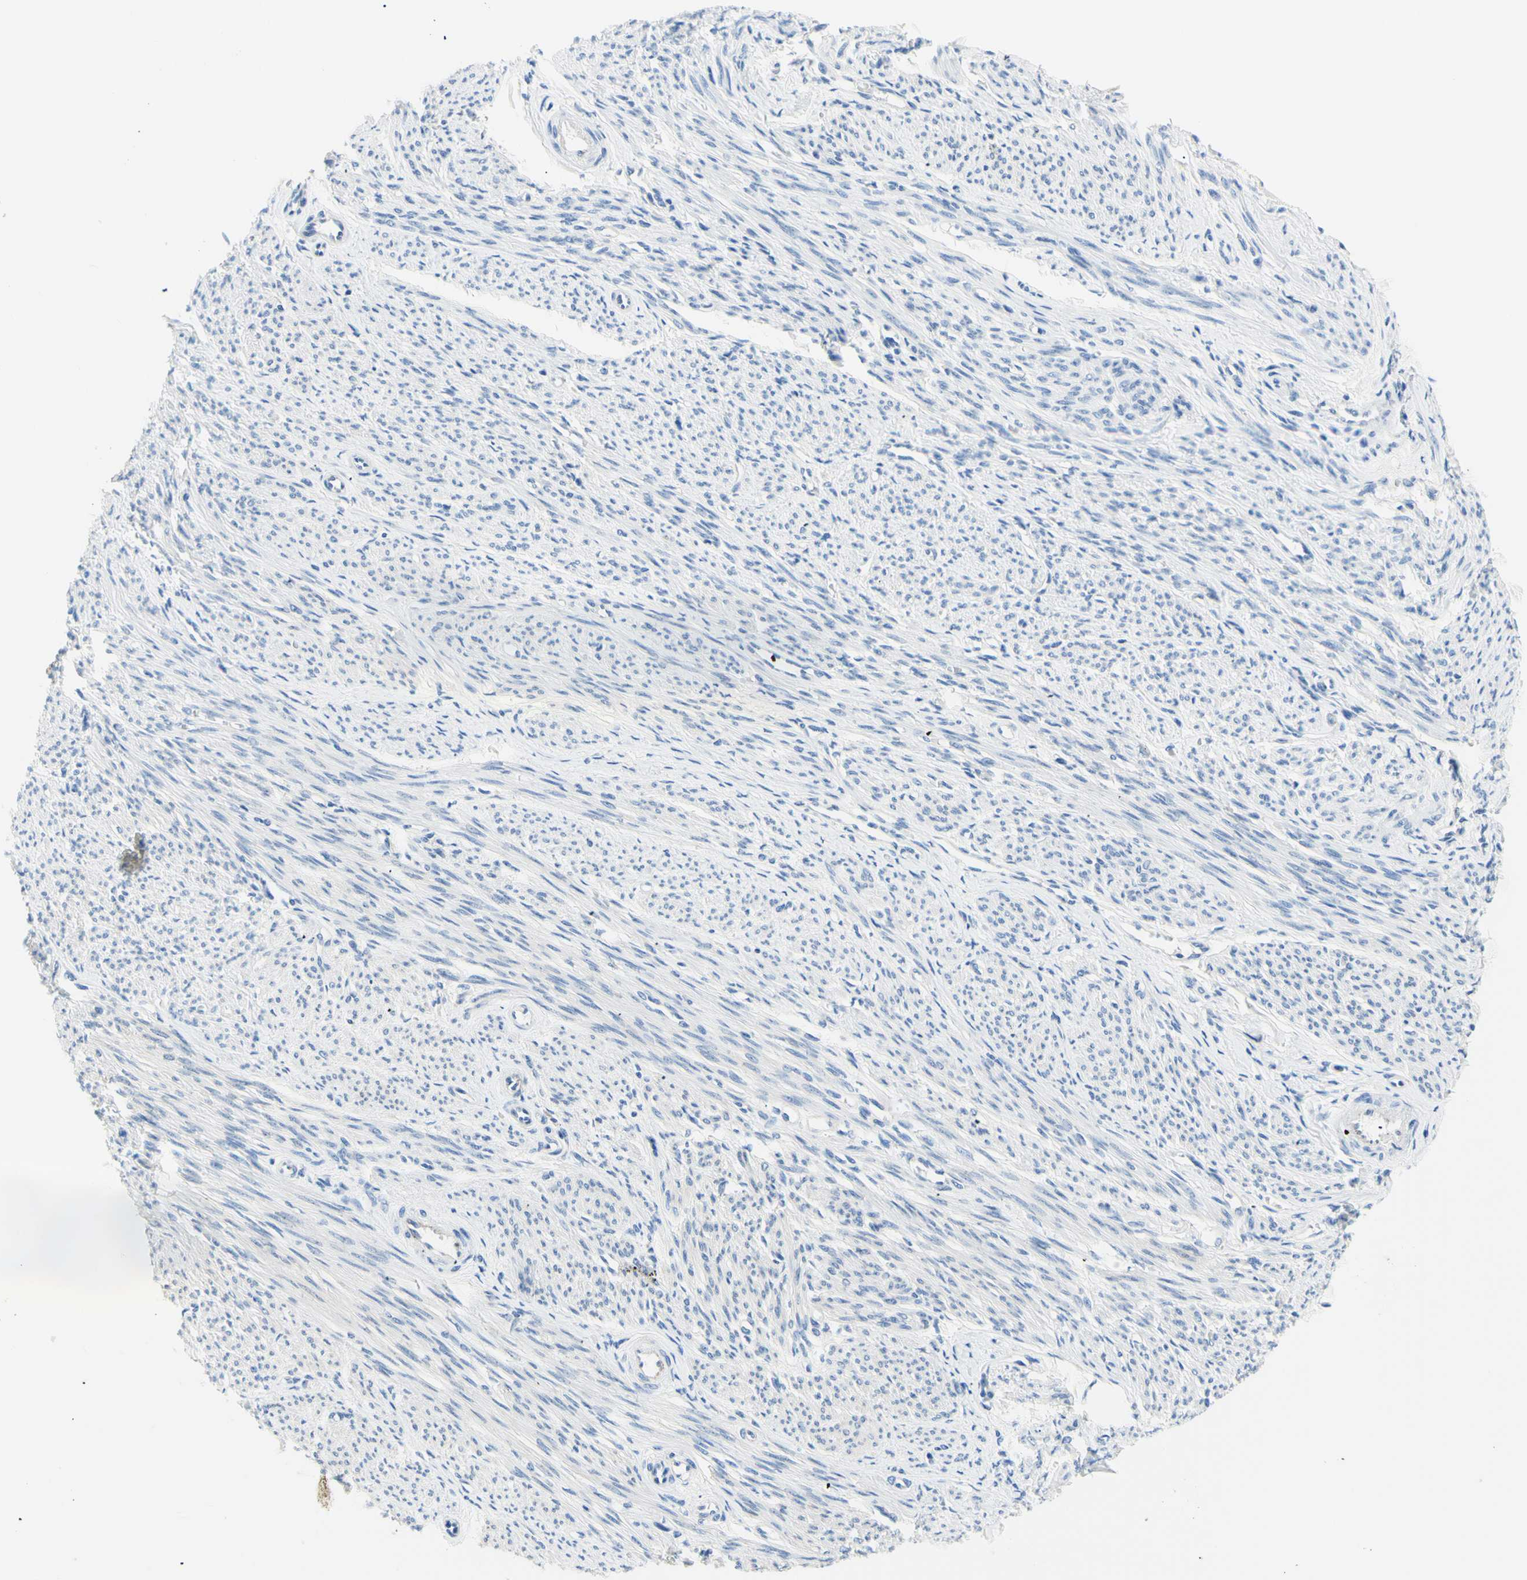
{"staining": {"intensity": "negative", "quantity": "none", "location": "none"}, "tissue": "smooth muscle", "cell_type": "Smooth muscle cells", "image_type": "normal", "snomed": [{"axis": "morphology", "description": "Normal tissue, NOS"}, {"axis": "topography", "description": "Smooth muscle"}], "caption": "Protein analysis of benign smooth muscle exhibits no significant expression in smooth muscle cells. (DAB IHC with hematoxylin counter stain).", "gene": "HPCA", "patient": {"sex": "female", "age": 65}}